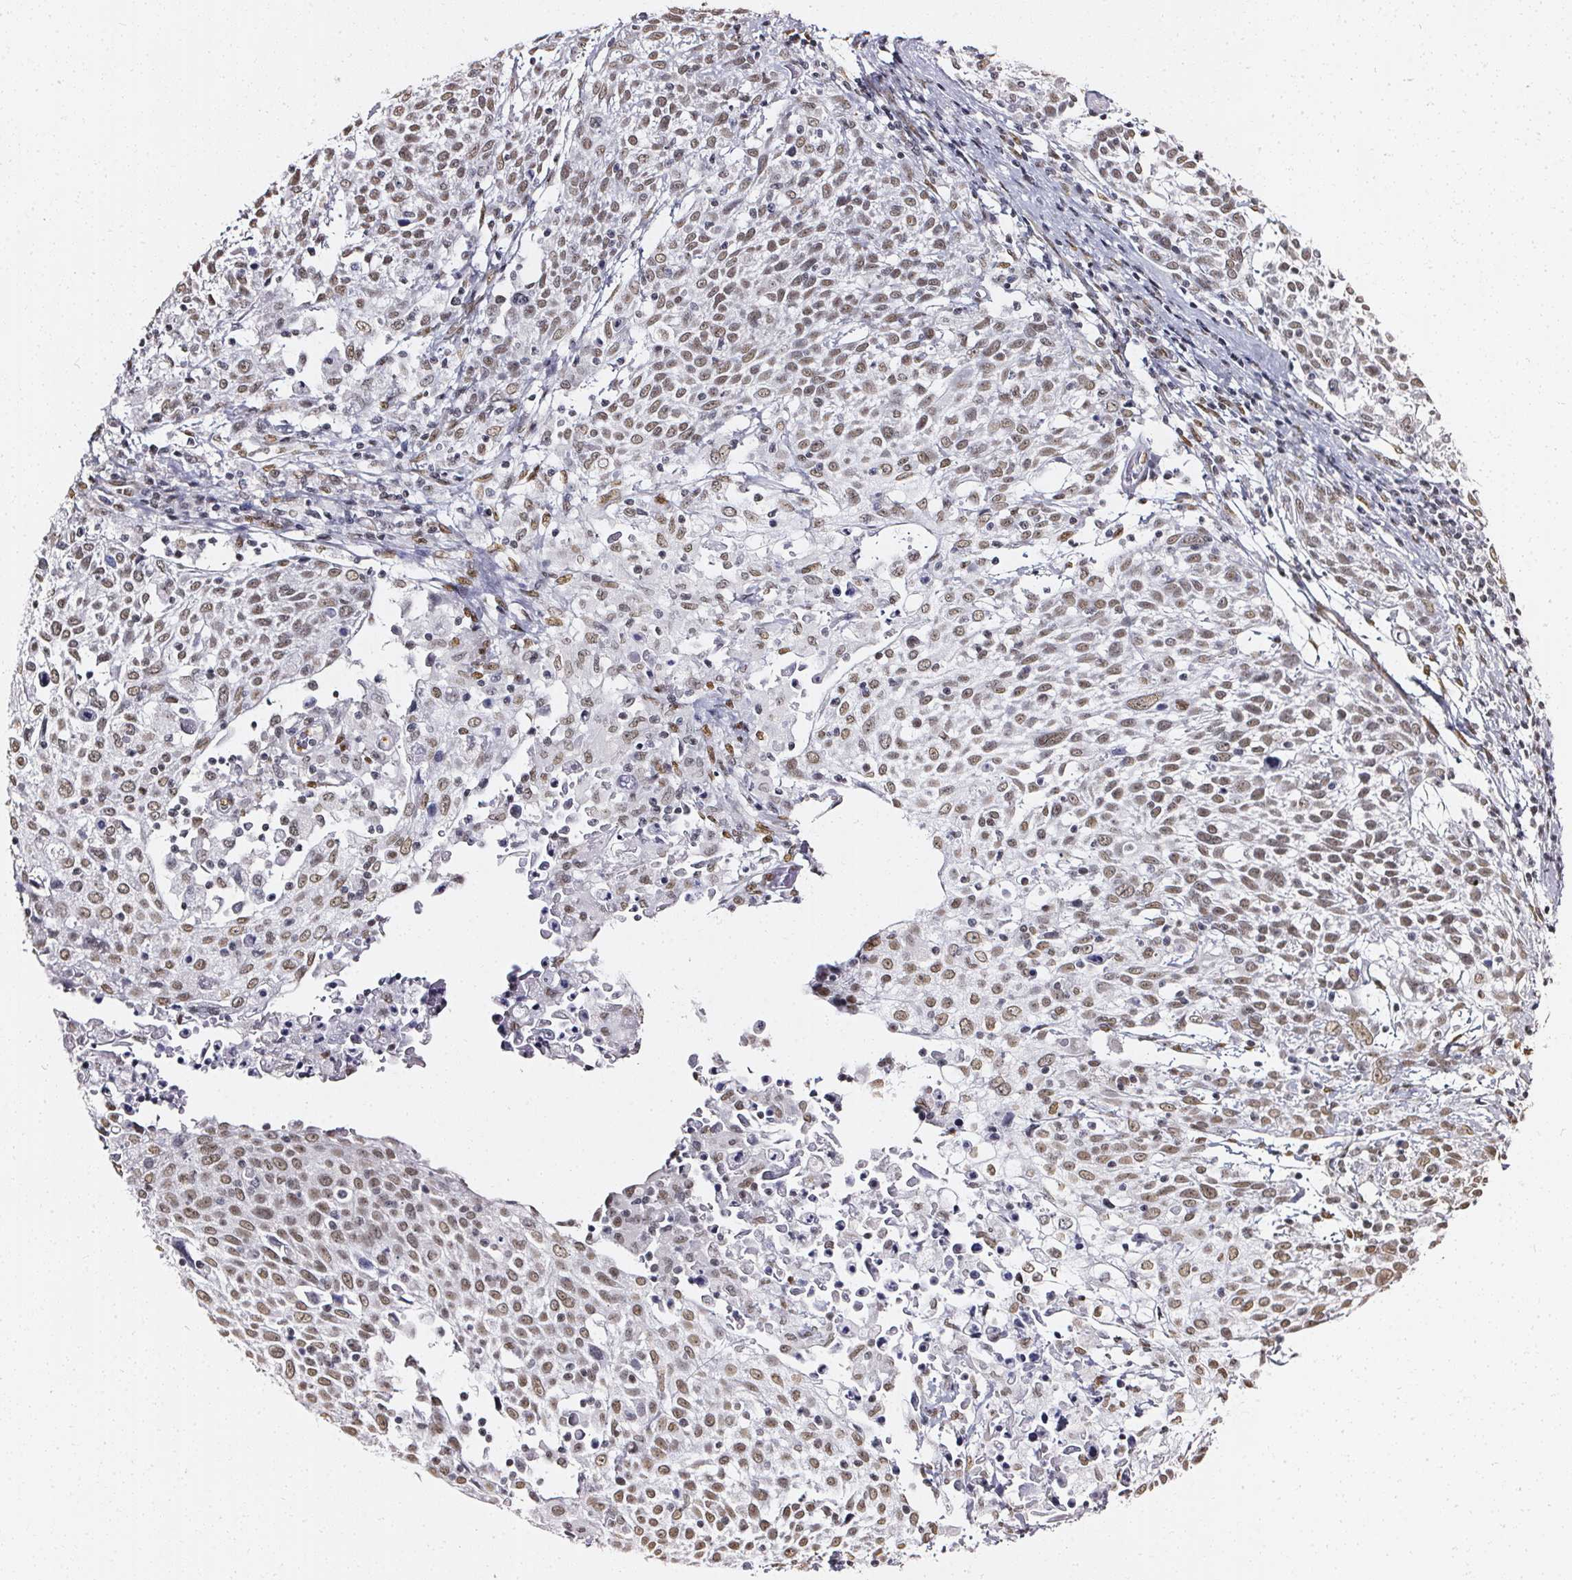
{"staining": {"intensity": "moderate", "quantity": ">75%", "location": "nuclear"}, "tissue": "cervical cancer", "cell_type": "Tumor cells", "image_type": "cancer", "snomed": [{"axis": "morphology", "description": "Squamous cell carcinoma, NOS"}, {"axis": "topography", "description": "Cervix"}], "caption": "DAB immunohistochemical staining of cervical cancer (squamous cell carcinoma) exhibits moderate nuclear protein expression in about >75% of tumor cells. (DAB = brown stain, brightfield microscopy at high magnification).", "gene": "GP6", "patient": {"sex": "female", "age": 61}}